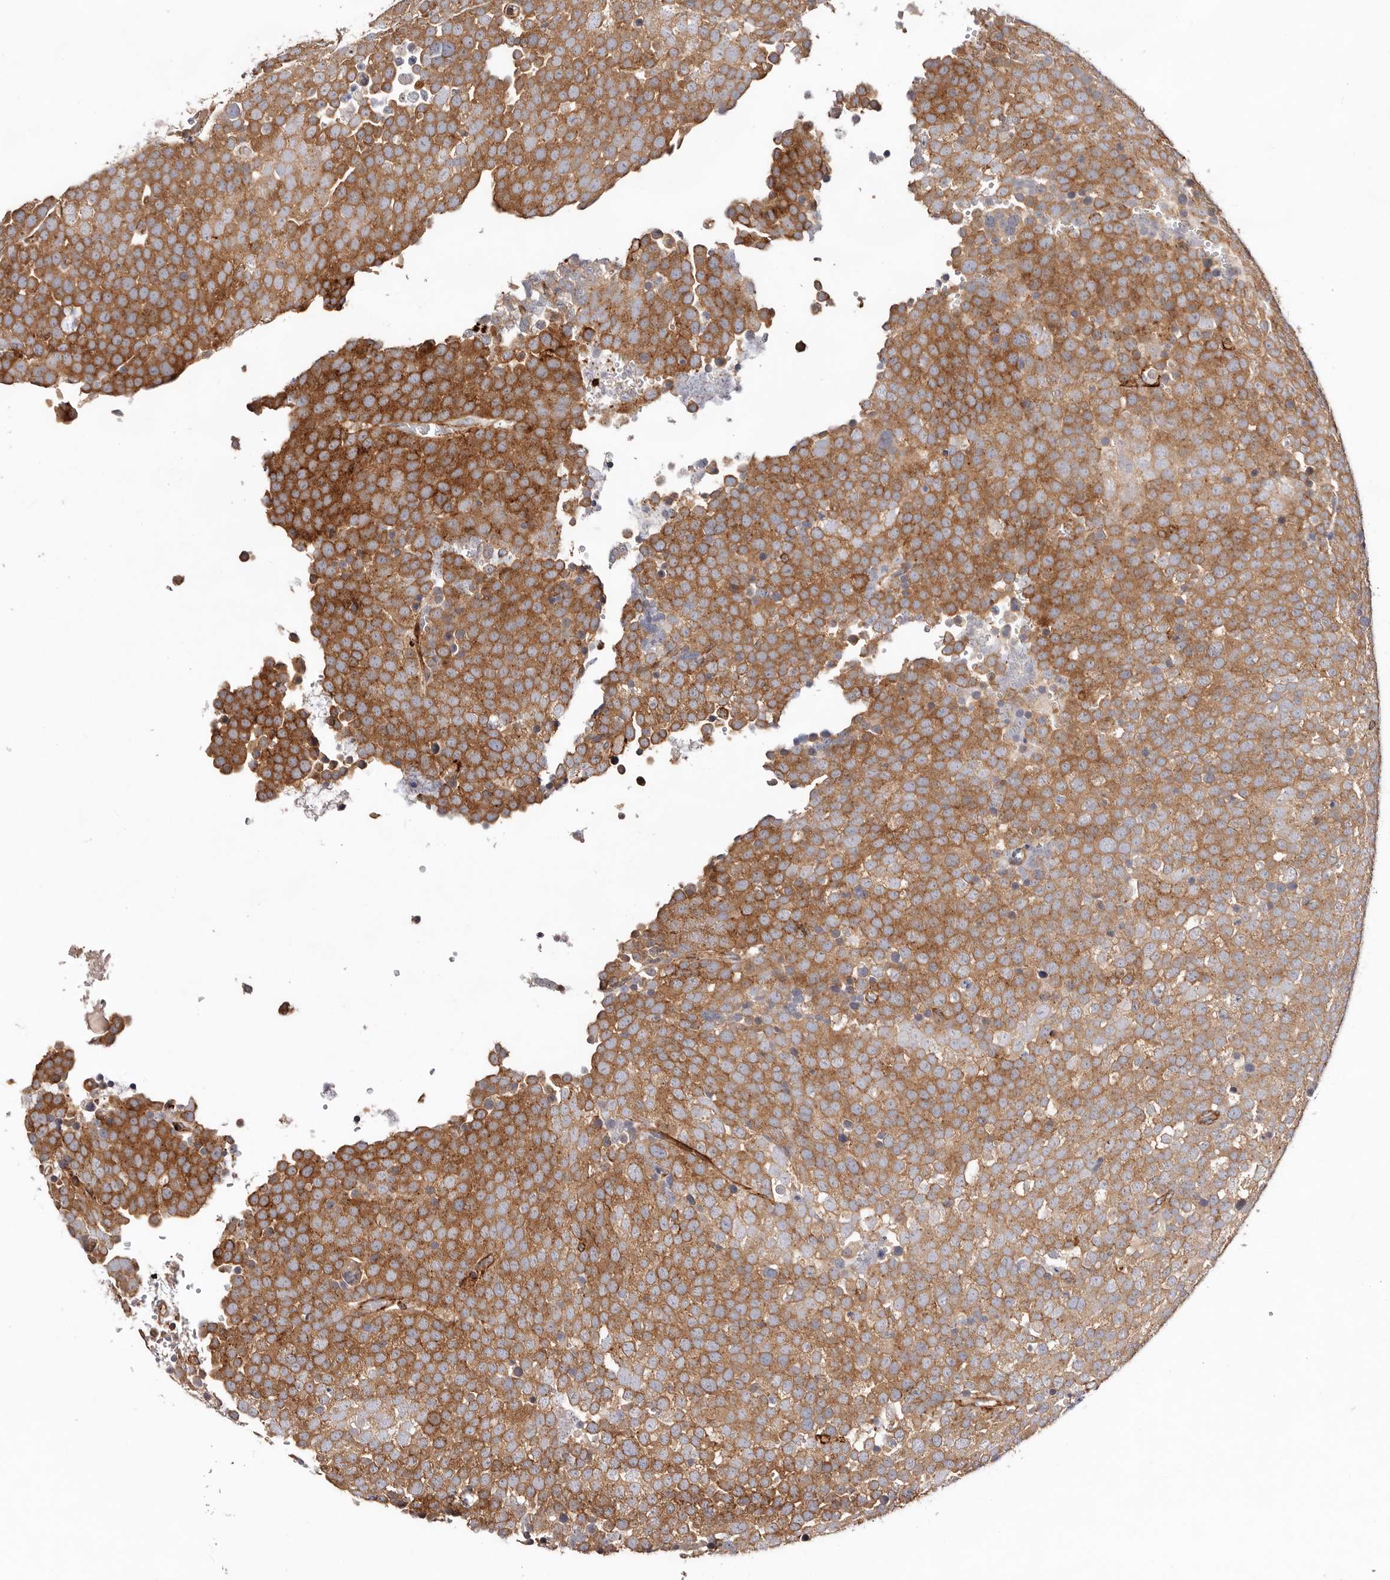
{"staining": {"intensity": "moderate", "quantity": ">75%", "location": "cytoplasmic/membranous"}, "tissue": "testis cancer", "cell_type": "Tumor cells", "image_type": "cancer", "snomed": [{"axis": "morphology", "description": "Seminoma, NOS"}, {"axis": "topography", "description": "Testis"}], "caption": "The photomicrograph reveals a brown stain indicating the presence of a protein in the cytoplasmic/membranous of tumor cells in testis cancer. The protein is shown in brown color, while the nuclei are stained blue.", "gene": "PTPN22", "patient": {"sex": "male", "age": 71}}